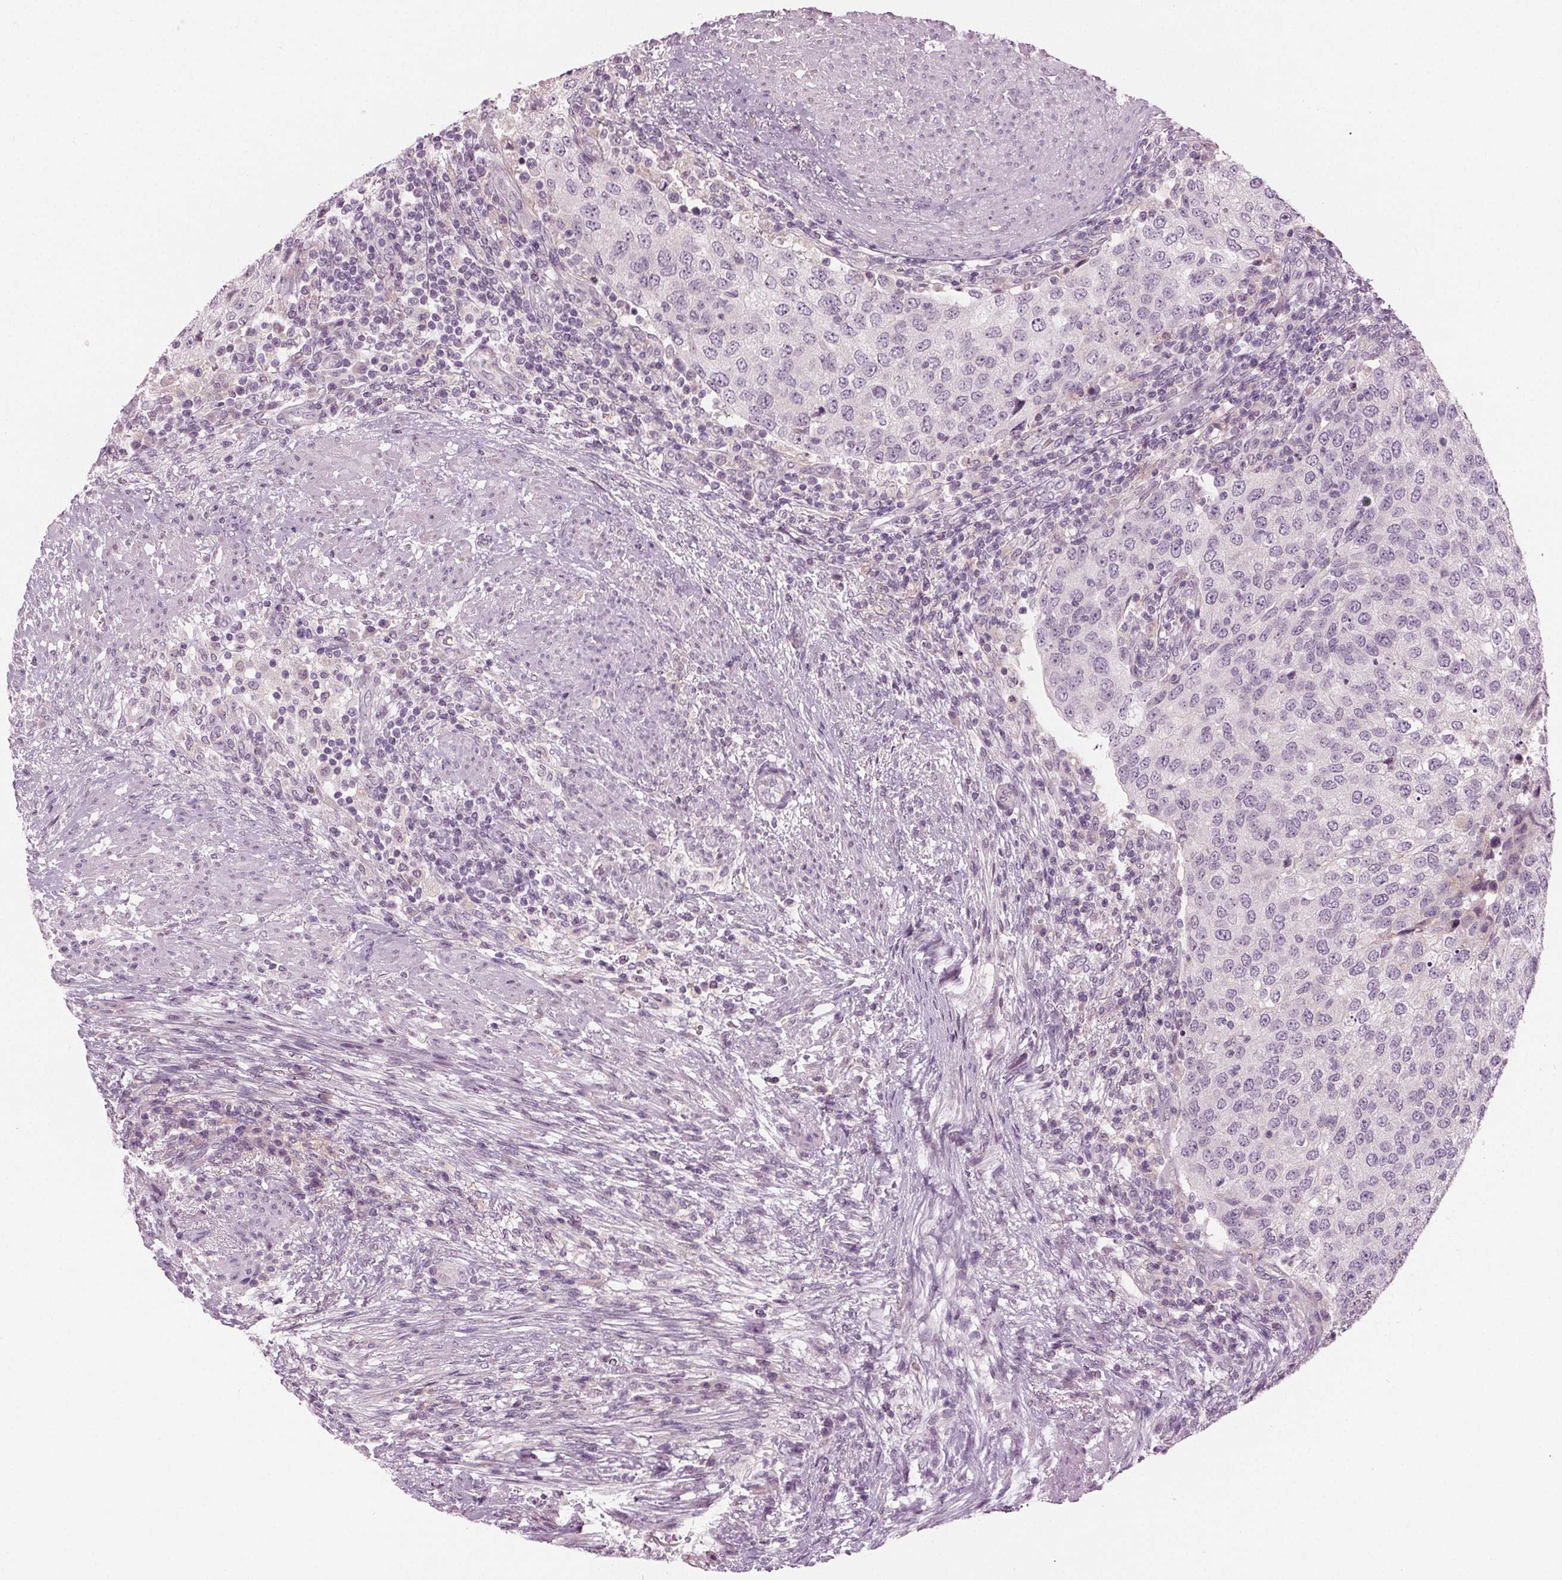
{"staining": {"intensity": "negative", "quantity": "none", "location": "none"}, "tissue": "urothelial cancer", "cell_type": "Tumor cells", "image_type": "cancer", "snomed": [{"axis": "morphology", "description": "Urothelial carcinoma, High grade"}, {"axis": "topography", "description": "Urinary bladder"}], "caption": "Immunohistochemistry photomicrograph of human urothelial cancer stained for a protein (brown), which shows no positivity in tumor cells.", "gene": "PRAP1", "patient": {"sex": "female", "age": 78}}